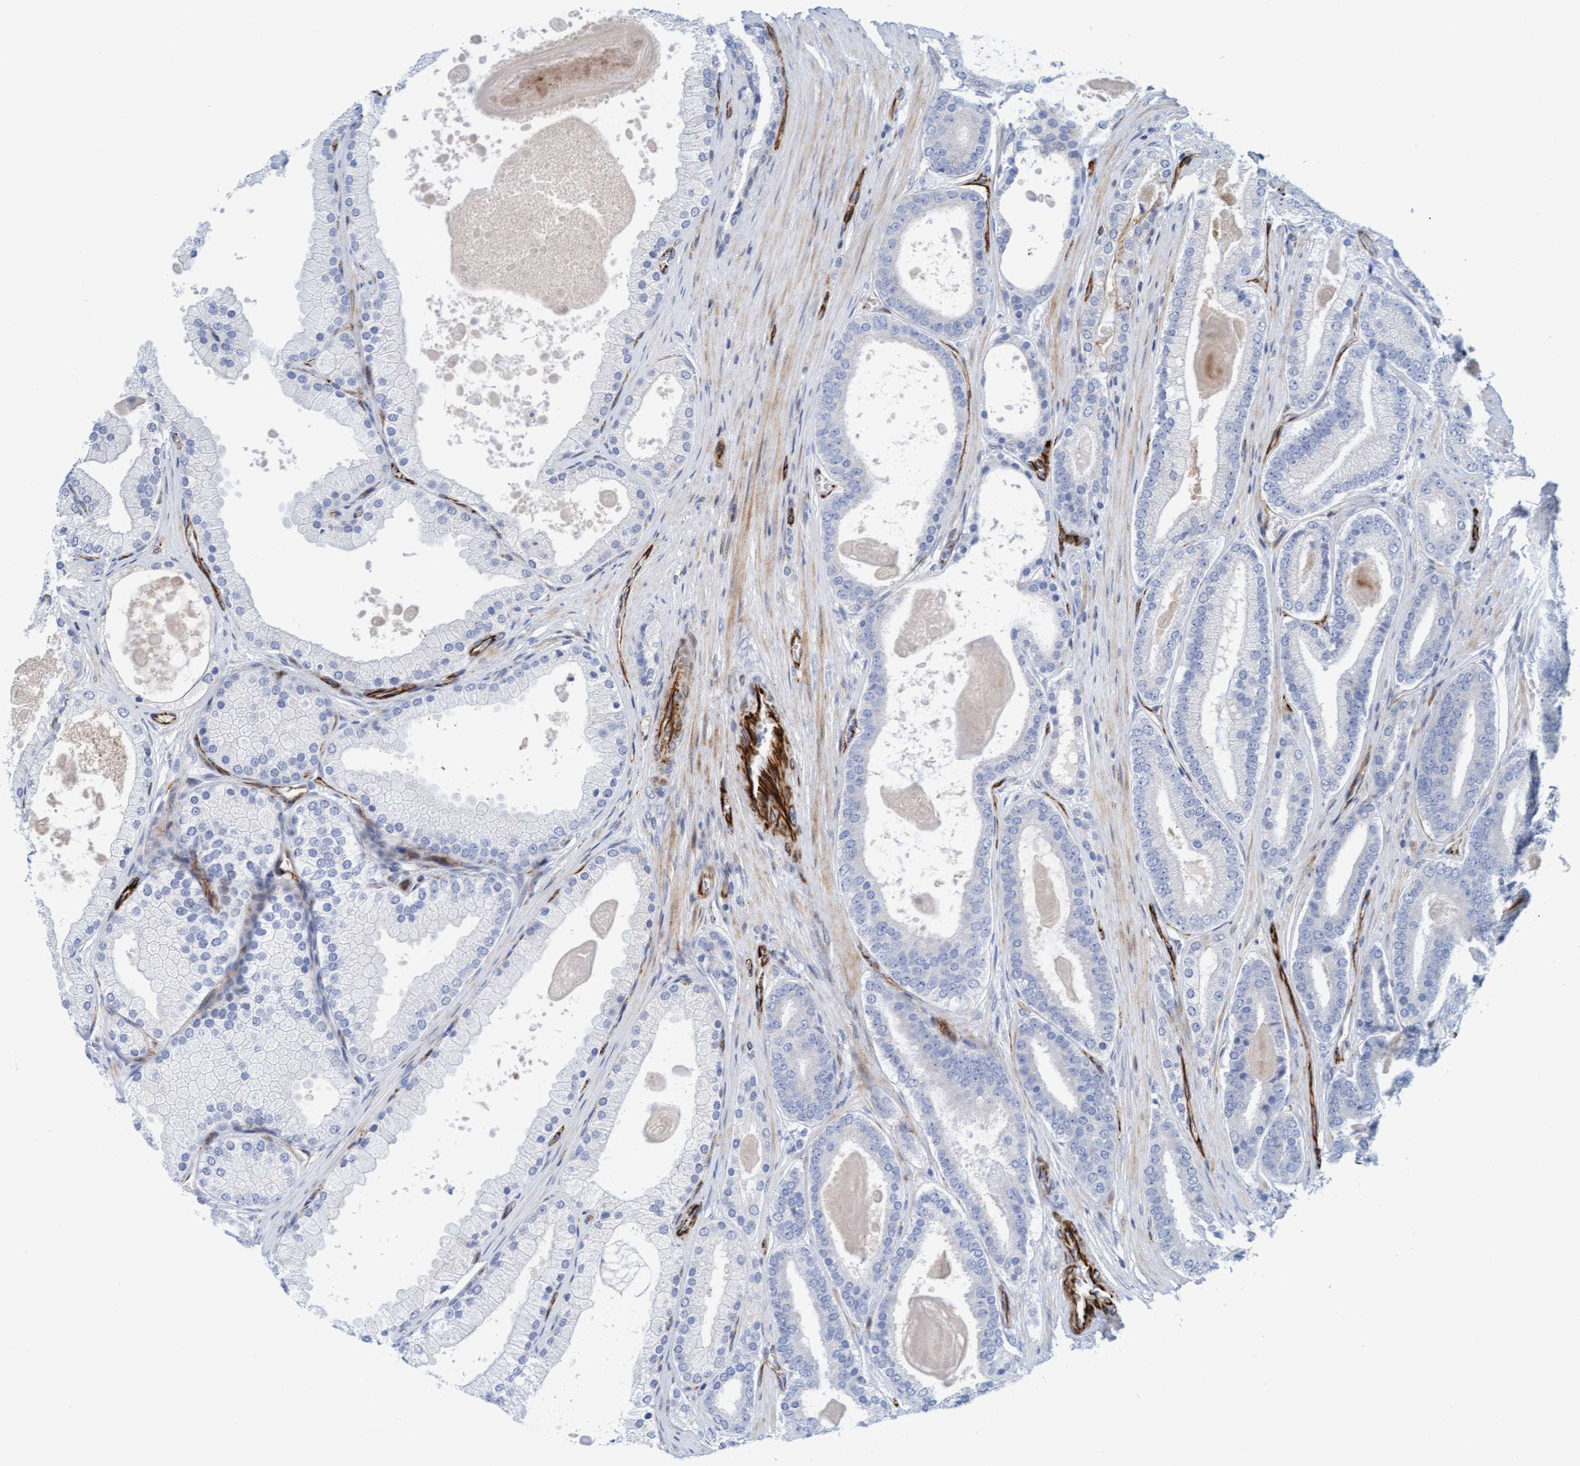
{"staining": {"intensity": "negative", "quantity": "none", "location": "none"}, "tissue": "prostate cancer", "cell_type": "Tumor cells", "image_type": "cancer", "snomed": [{"axis": "morphology", "description": "Adenocarcinoma, High grade"}, {"axis": "topography", "description": "Prostate"}], "caption": "This is a image of immunohistochemistry staining of prostate cancer, which shows no positivity in tumor cells.", "gene": "POLG2", "patient": {"sex": "male", "age": 60}}